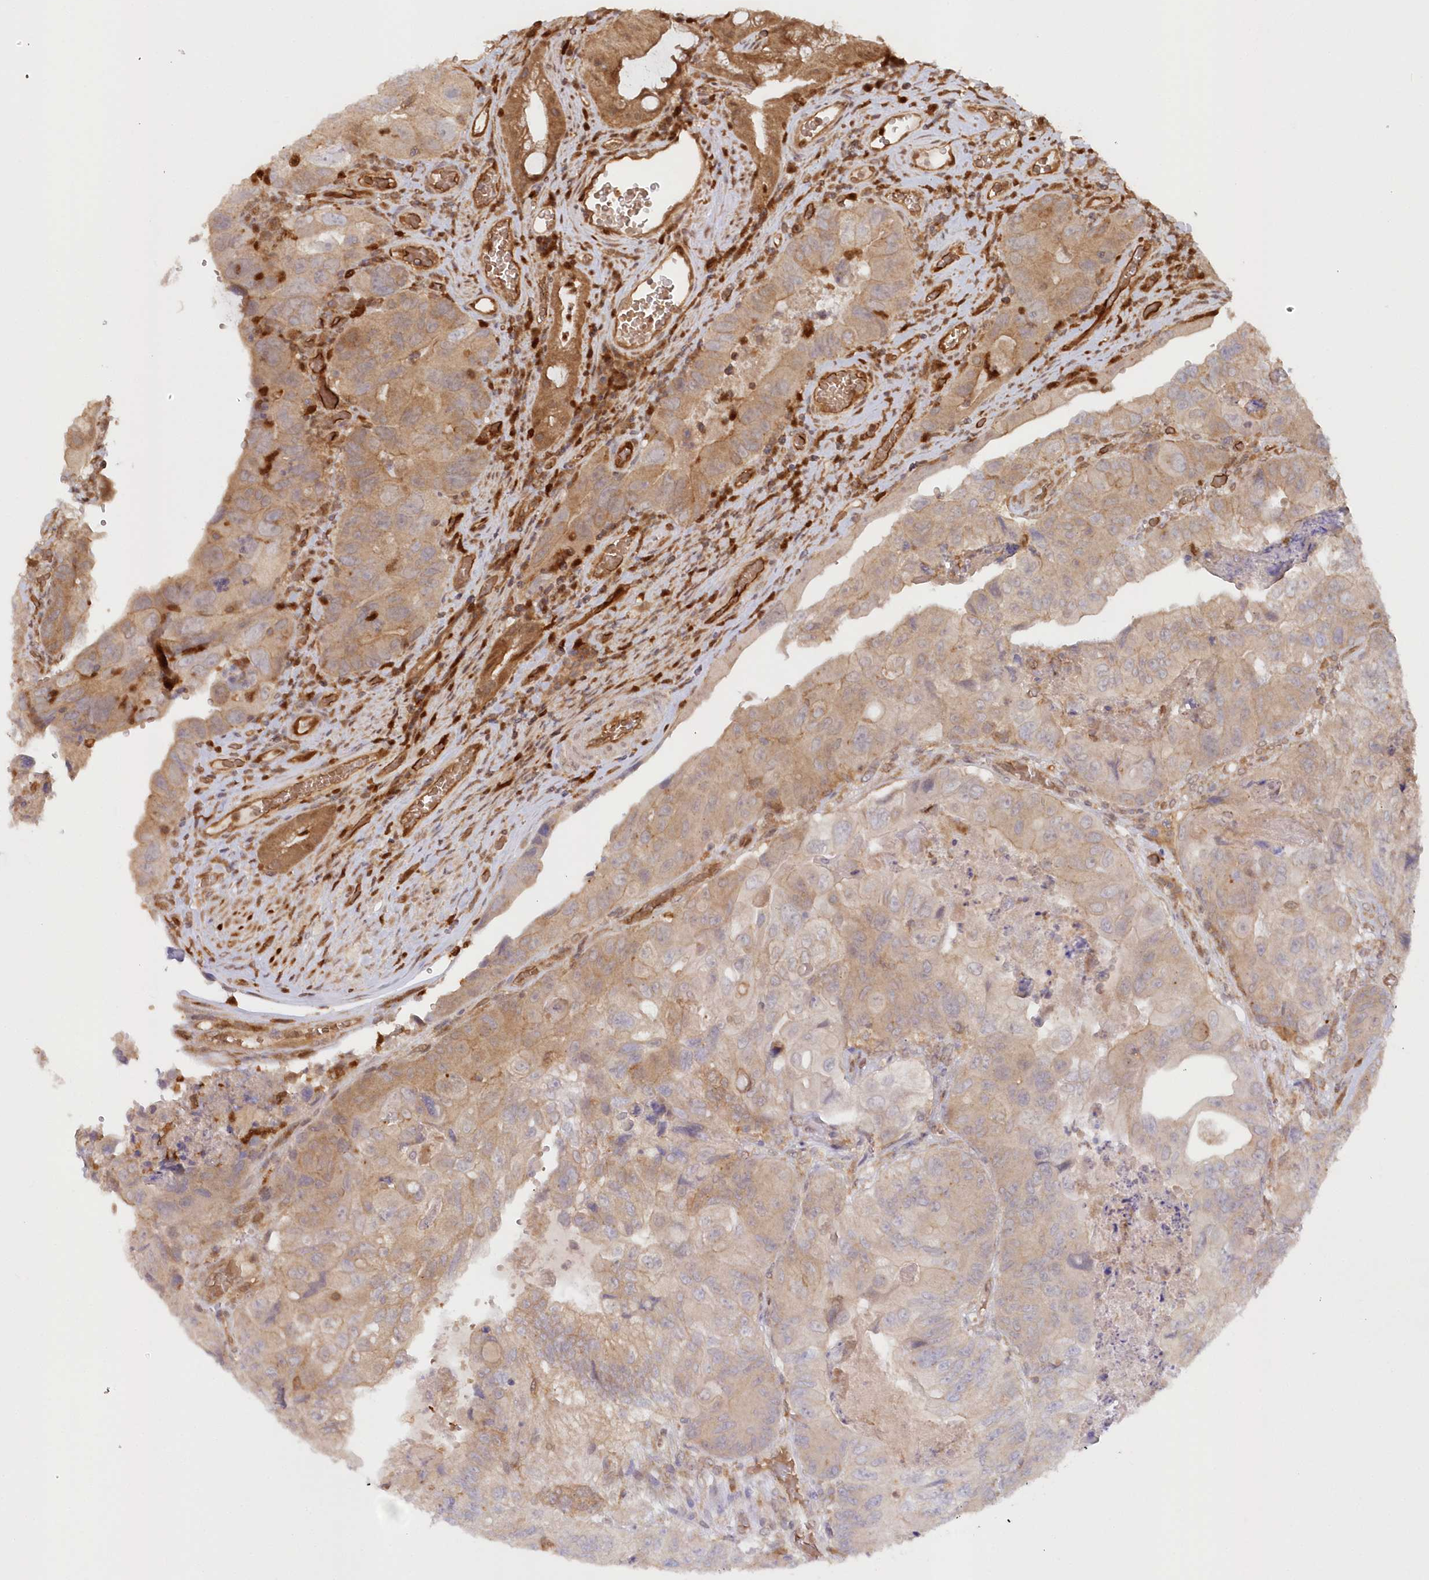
{"staining": {"intensity": "moderate", "quantity": "25%-75%", "location": "cytoplasmic/membranous"}, "tissue": "colorectal cancer", "cell_type": "Tumor cells", "image_type": "cancer", "snomed": [{"axis": "morphology", "description": "Adenocarcinoma, NOS"}, {"axis": "topography", "description": "Rectum"}], "caption": "DAB (3,3'-diaminobenzidine) immunohistochemical staining of adenocarcinoma (colorectal) shows moderate cytoplasmic/membranous protein positivity in approximately 25%-75% of tumor cells.", "gene": "GBE1", "patient": {"sex": "male", "age": 63}}